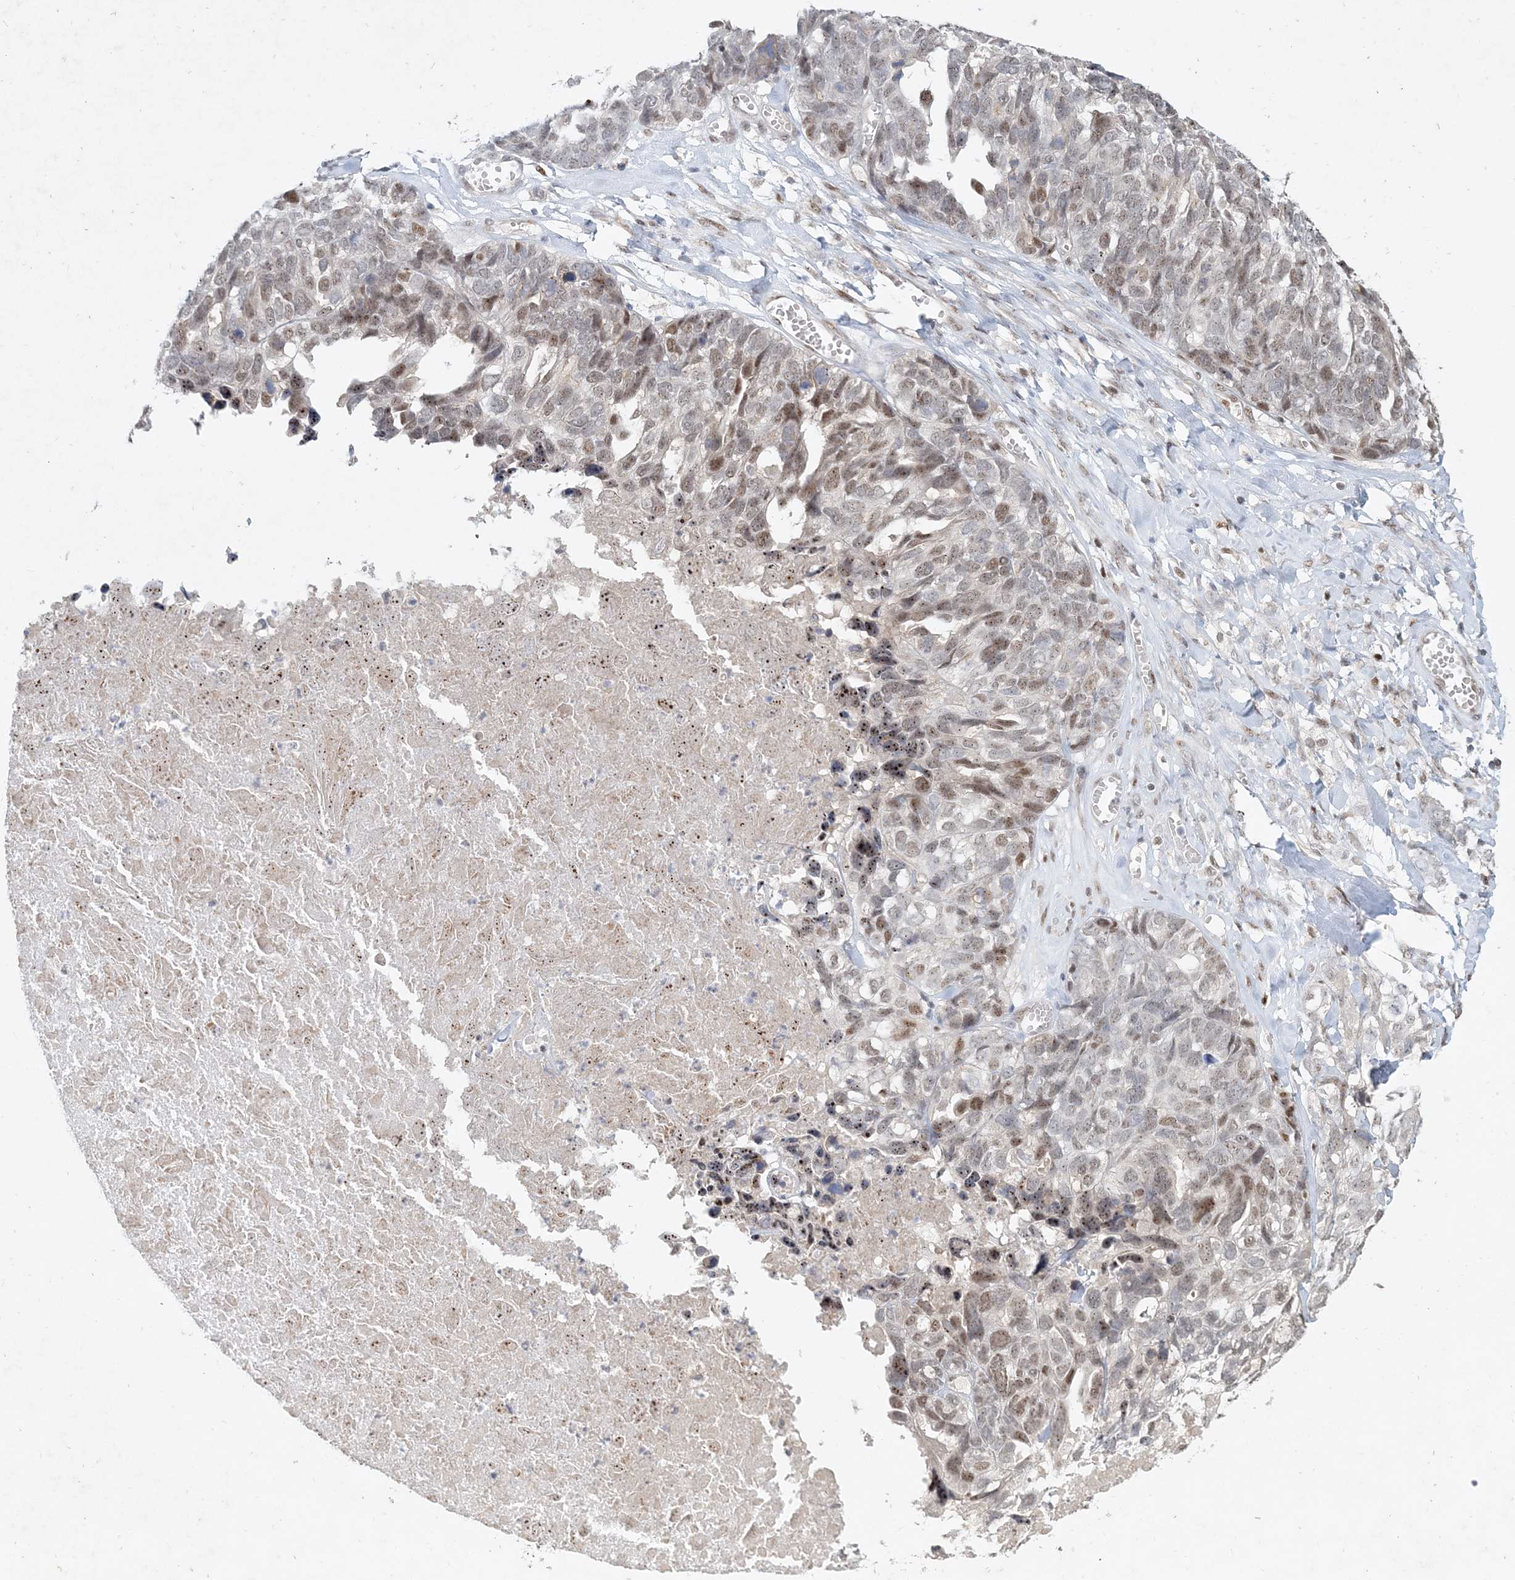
{"staining": {"intensity": "moderate", "quantity": "25%-75%", "location": "nuclear"}, "tissue": "ovarian cancer", "cell_type": "Tumor cells", "image_type": "cancer", "snomed": [{"axis": "morphology", "description": "Cystadenocarcinoma, serous, NOS"}, {"axis": "topography", "description": "Ovary"}], "caption": "IHC staining of serous cystadenocarcinoma (ovarian), which reveals medium levels of moderate nuclear expression in approximately 25%-75% of tumor cells indicating moderate nuclear protein positivity. The staining was performed using DAB (brown) for protein detection and nuclei were counterstained in hematoxylin (blue).", "gene": "GIN1", "patient": {"sex": "female", "age": 79}}